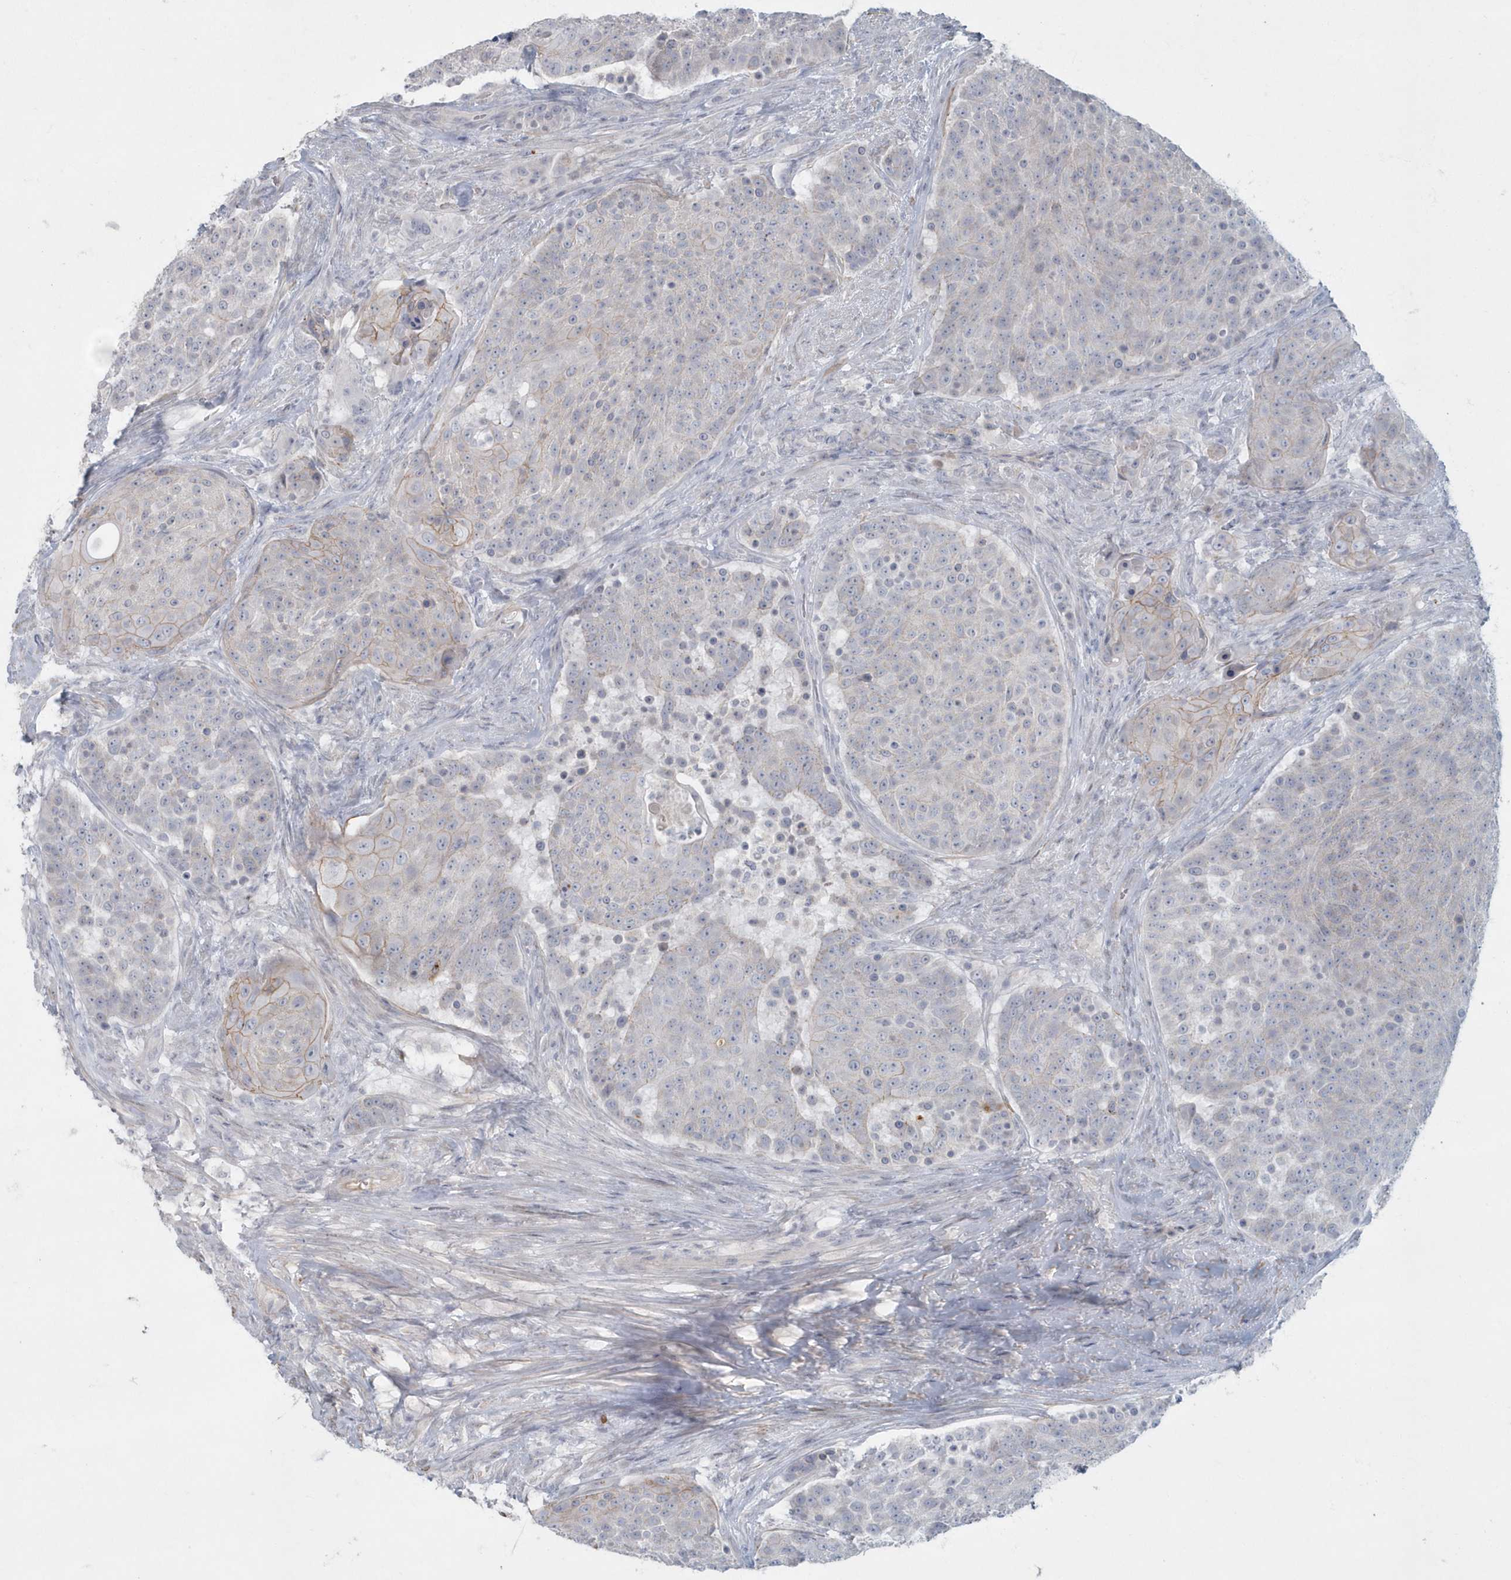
{"staining": {"intensity": "negative", "quantity": "none", "location": "none"}, "tissue": "urothelial cancer", "cell_type": "Tumor cells", "image_type": "cancer", "snomed": [{"axis": "morphology", "description": "Urothelial carcinoma, High grade"}, {"axis": "topography", "description": "Urinary bladder"}], "caption": "IHC photomicrograph of high-grade urothelial carcinoma stained for a protein (brown), which displays no expression in tumor cells.", "gene": "MYOT", "patient": {"sex": "female", "age": 63}}